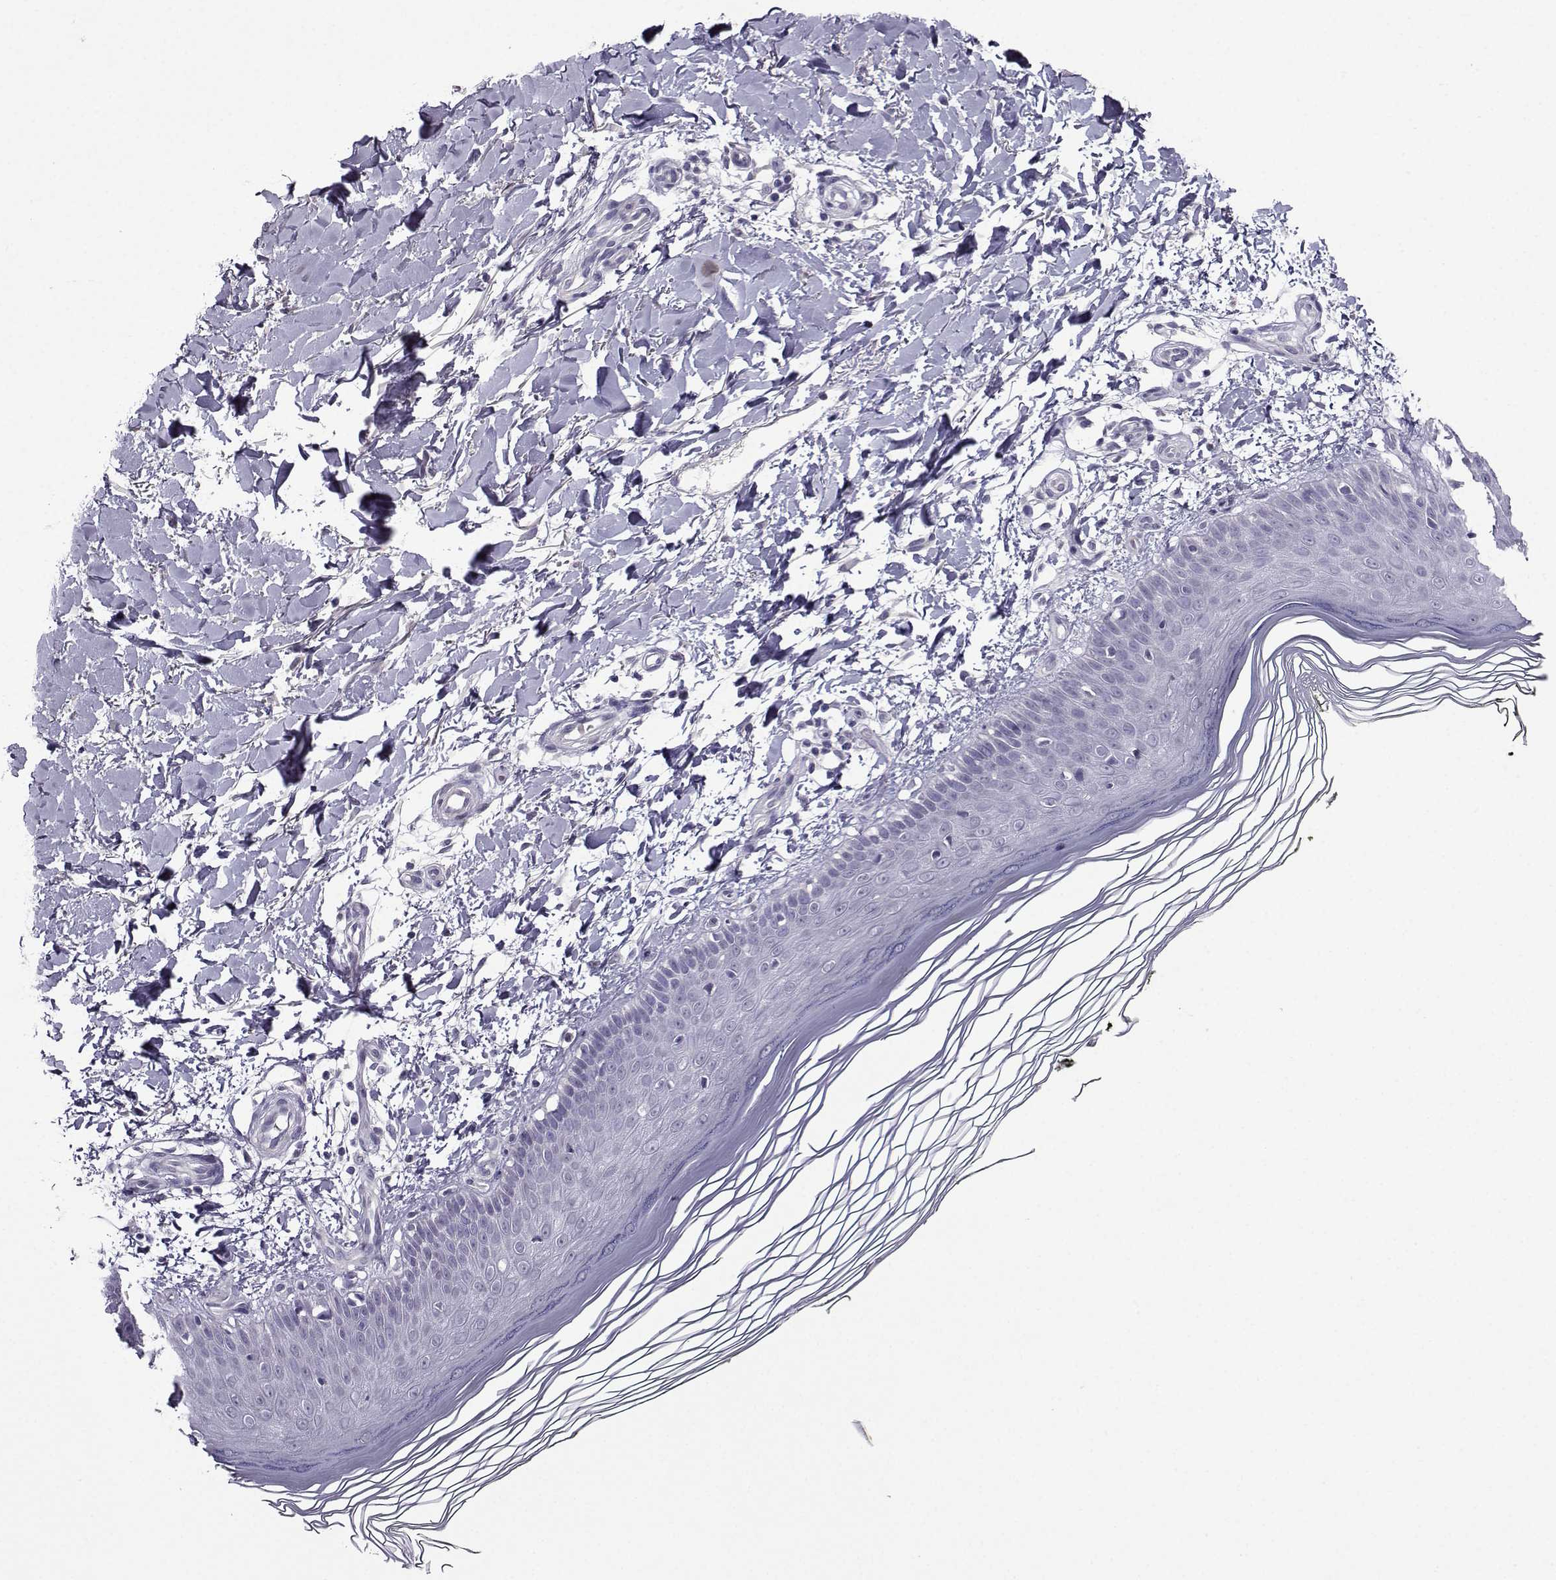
{"staining": {"intensity": "negative", "quantity": "none", "location": "none"}, "tissue": "skin", "cell_type": "Fibroblasts", "image_type": "normal", "snomed": [{"axis": "morphology", "description": "Normal tissue, NOS"}, {"axis": "topography", "description": "Skin"}], "caption": "Benign skin was stained to show a protein in brown. There is no significant expression in fibroblasts. The staining is performed using DAB brown chromogen with nuclei counter-stained in using hematoxylin.", "gene": "CRYBB1", "patient": {"sex": "female", "age": 62}}